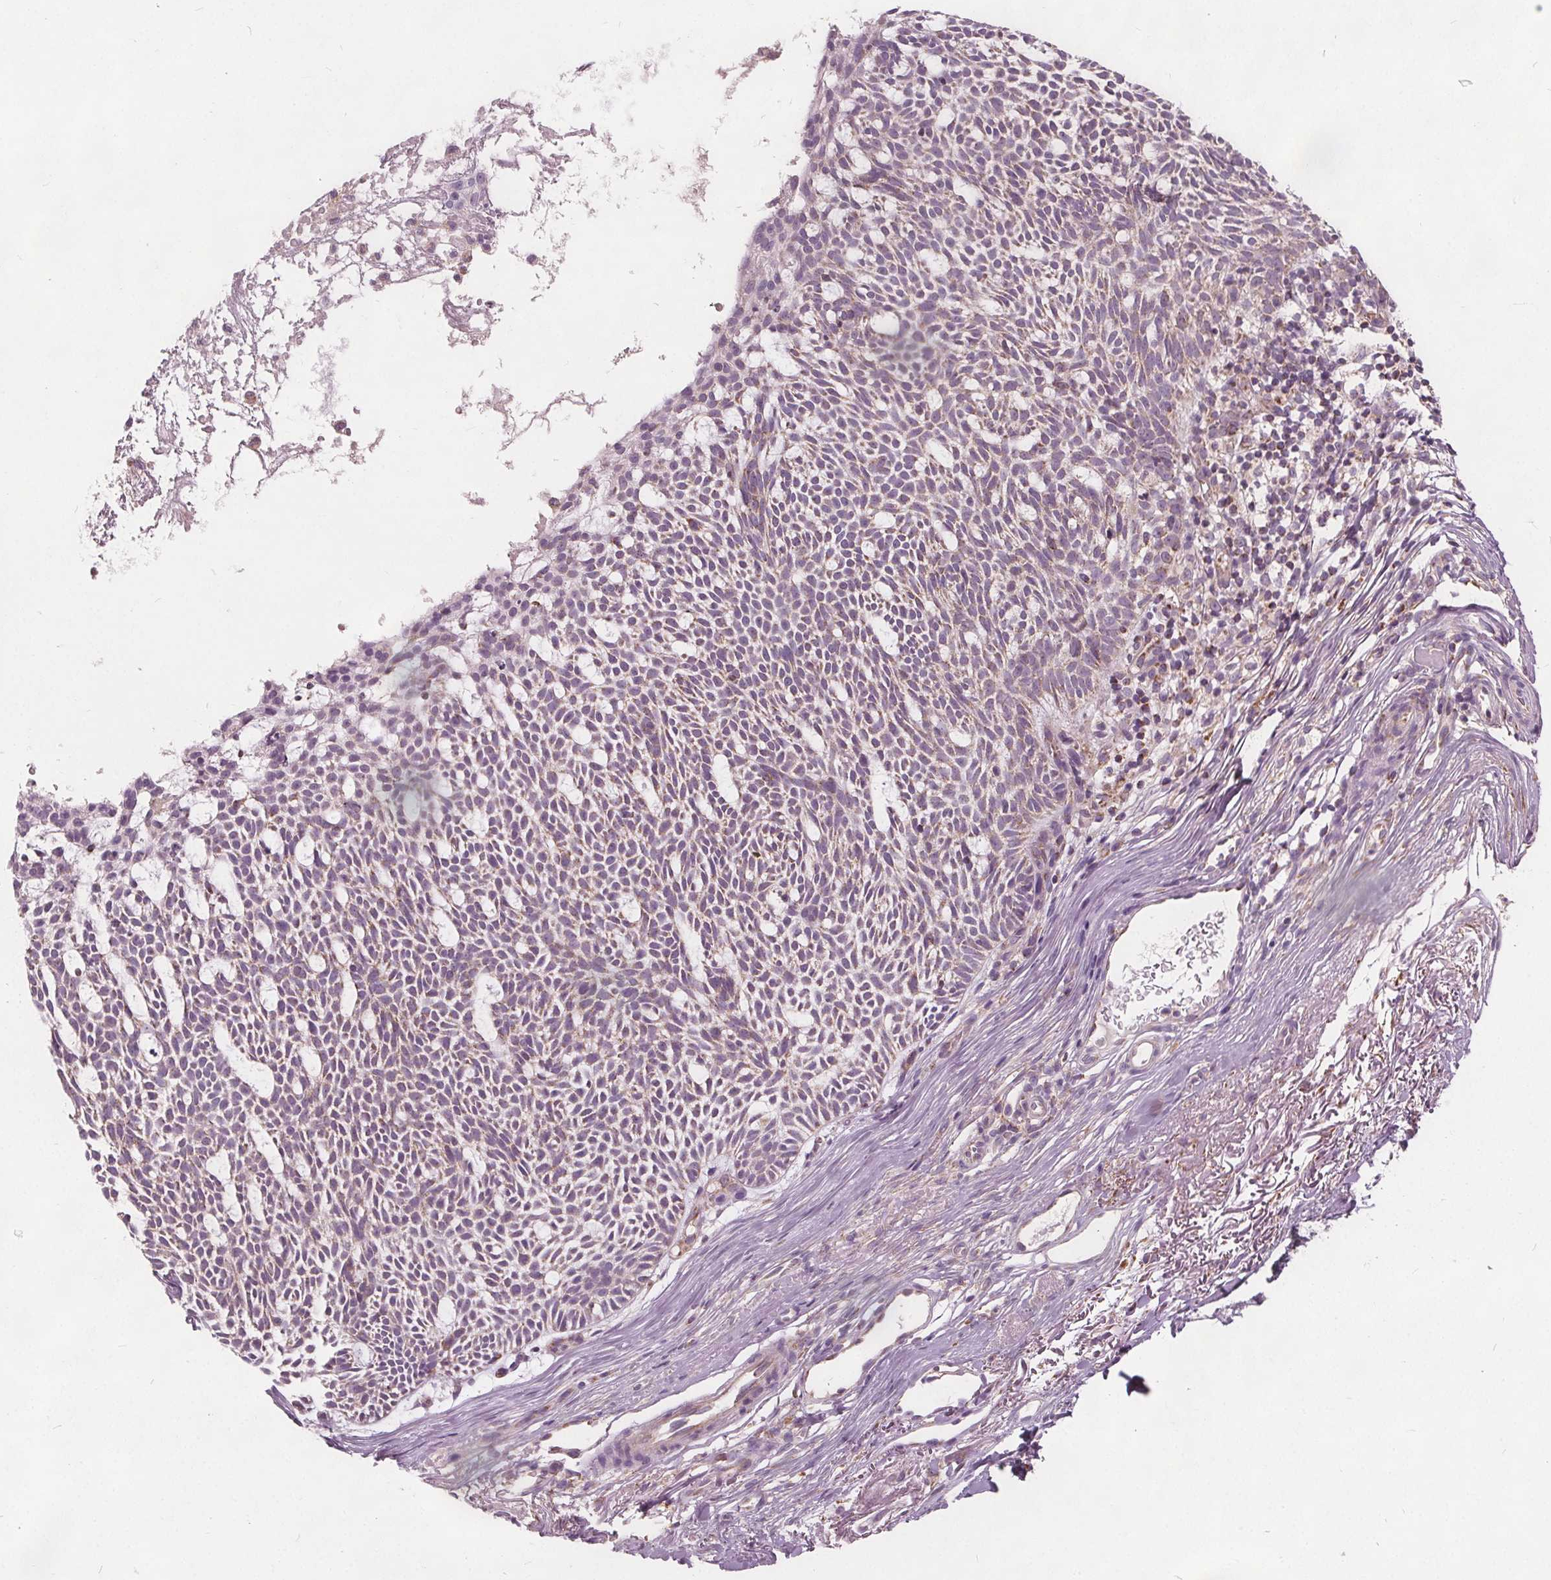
{"staining": {"intensity": "weak", "quantity": ">75%", "location": "cytoplasmic/membranous"}, "tissue": "skin cancer", "cell_type": "Tumor cells", "image_type": "cancer", "snomed": [{"axis": "morphology", "description": "Normal tissue, NOS"}, {"axis": "morphology", "description": "Basal cell carcinoma"}, {"axis": "topography", "description": "Skin"}], "caption": "Approximately >75% of tumor cells in basal cell carcinoma (skin) reveal weak cytoplasmic/membranous protein staining as visualized by brown immunohistochemical staining.", "gene": "ECI2", "patient": {"sex": "male", "age": 68}}